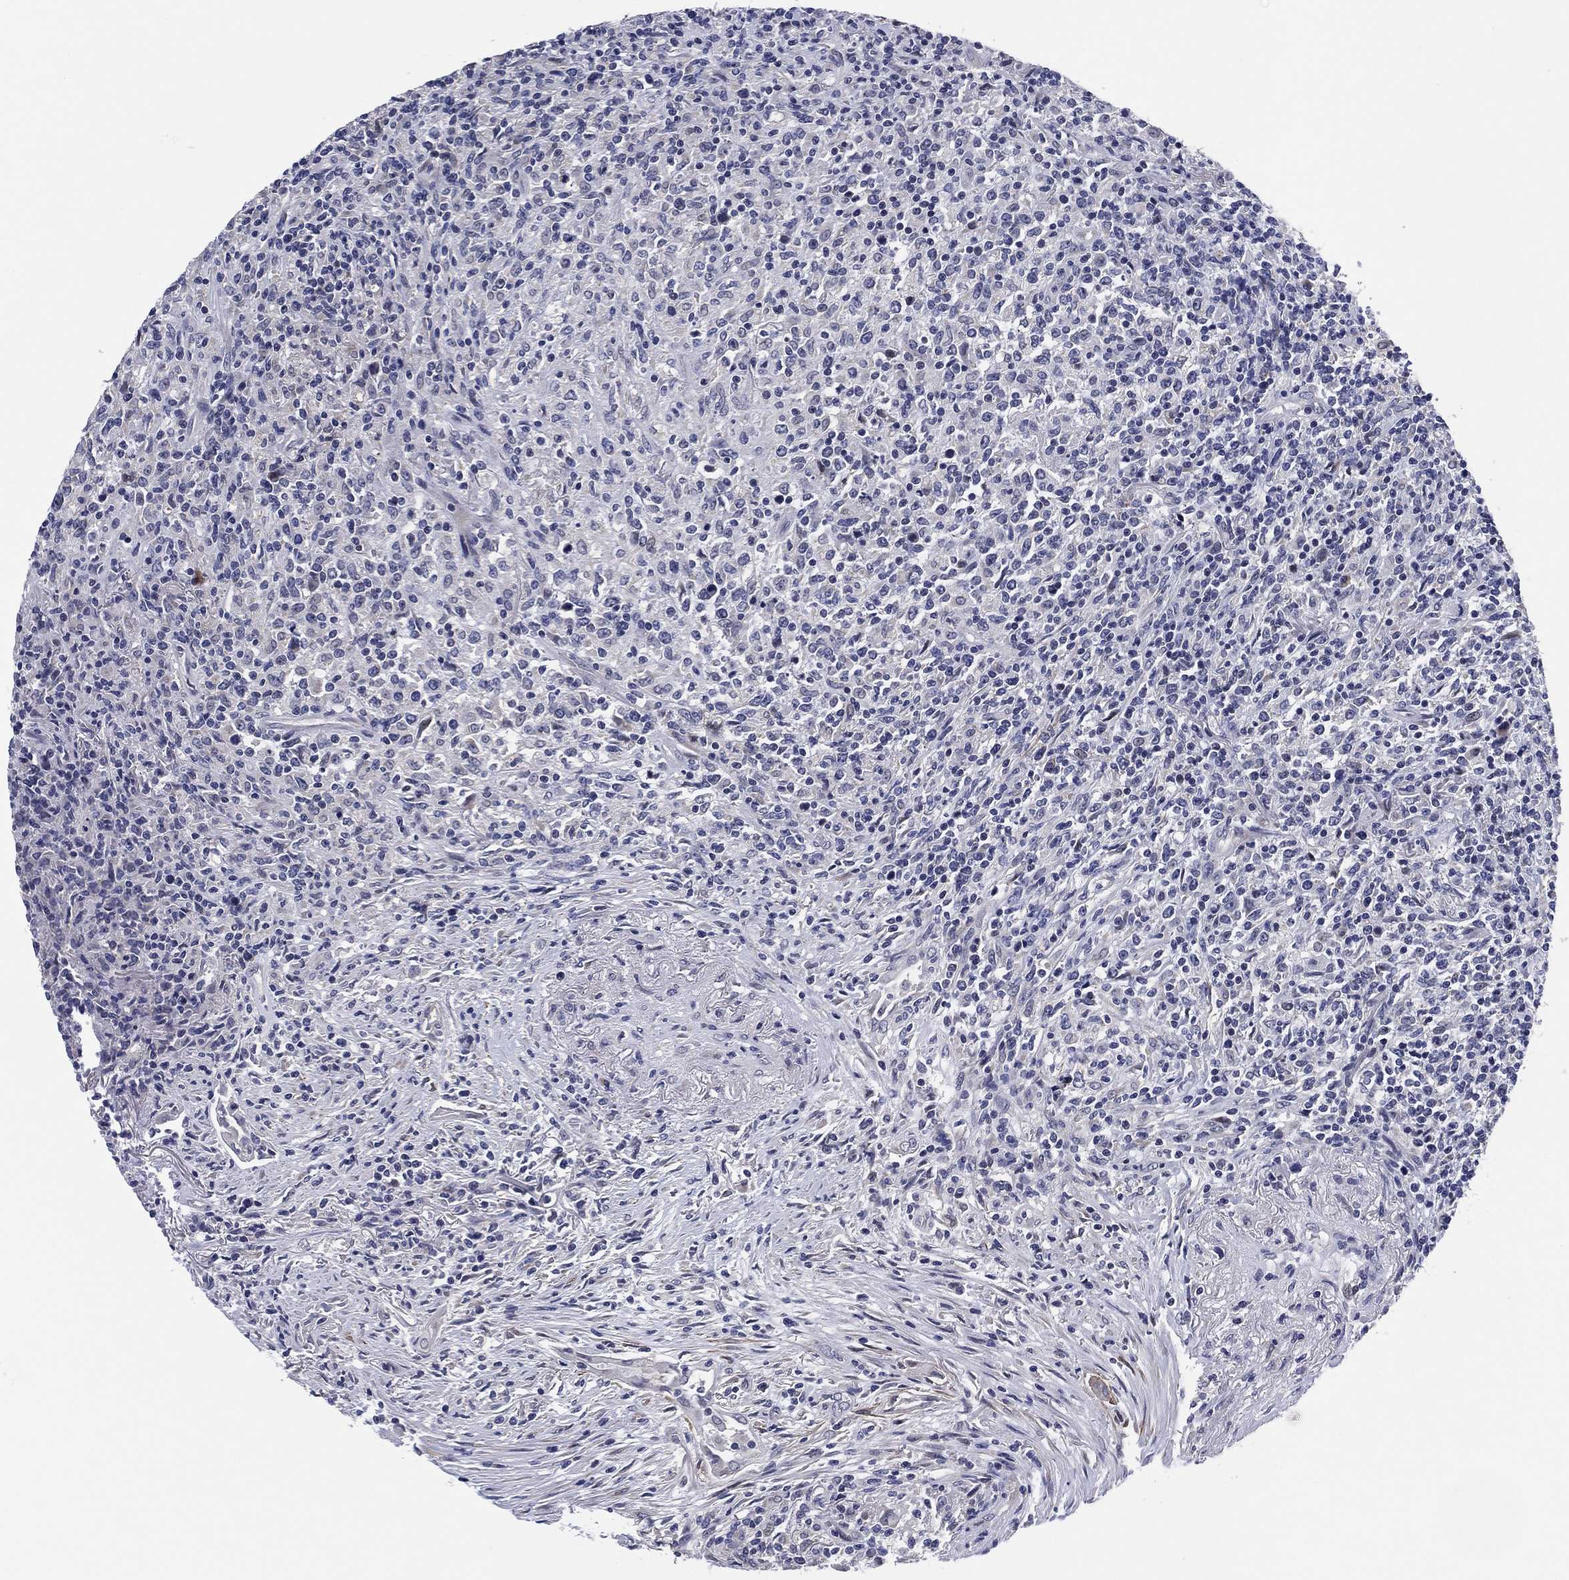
{"staining": {"intensity": "negative", "quantity": "none", "location": "none"}, "tissue": "lymphoma", "cell_type": "Tumor cells", "image_type": "cancer", "snomed": [{"axis": "morphology", "description": "Malignant lymphoma, non-Hodgkin's type, High grade"}, {"axis": "topography", "description": "Lung"}], "caption": "A micrograph of lymphoma stained for a protein shows no brown staining in tumor cells. Brightfield microscopy of IHC stained with DAB (brown) and hematoxylin (blue), captured at high magnification.", "gene": "CLIP3", "patient": {"sex": "male", "age": 79}}